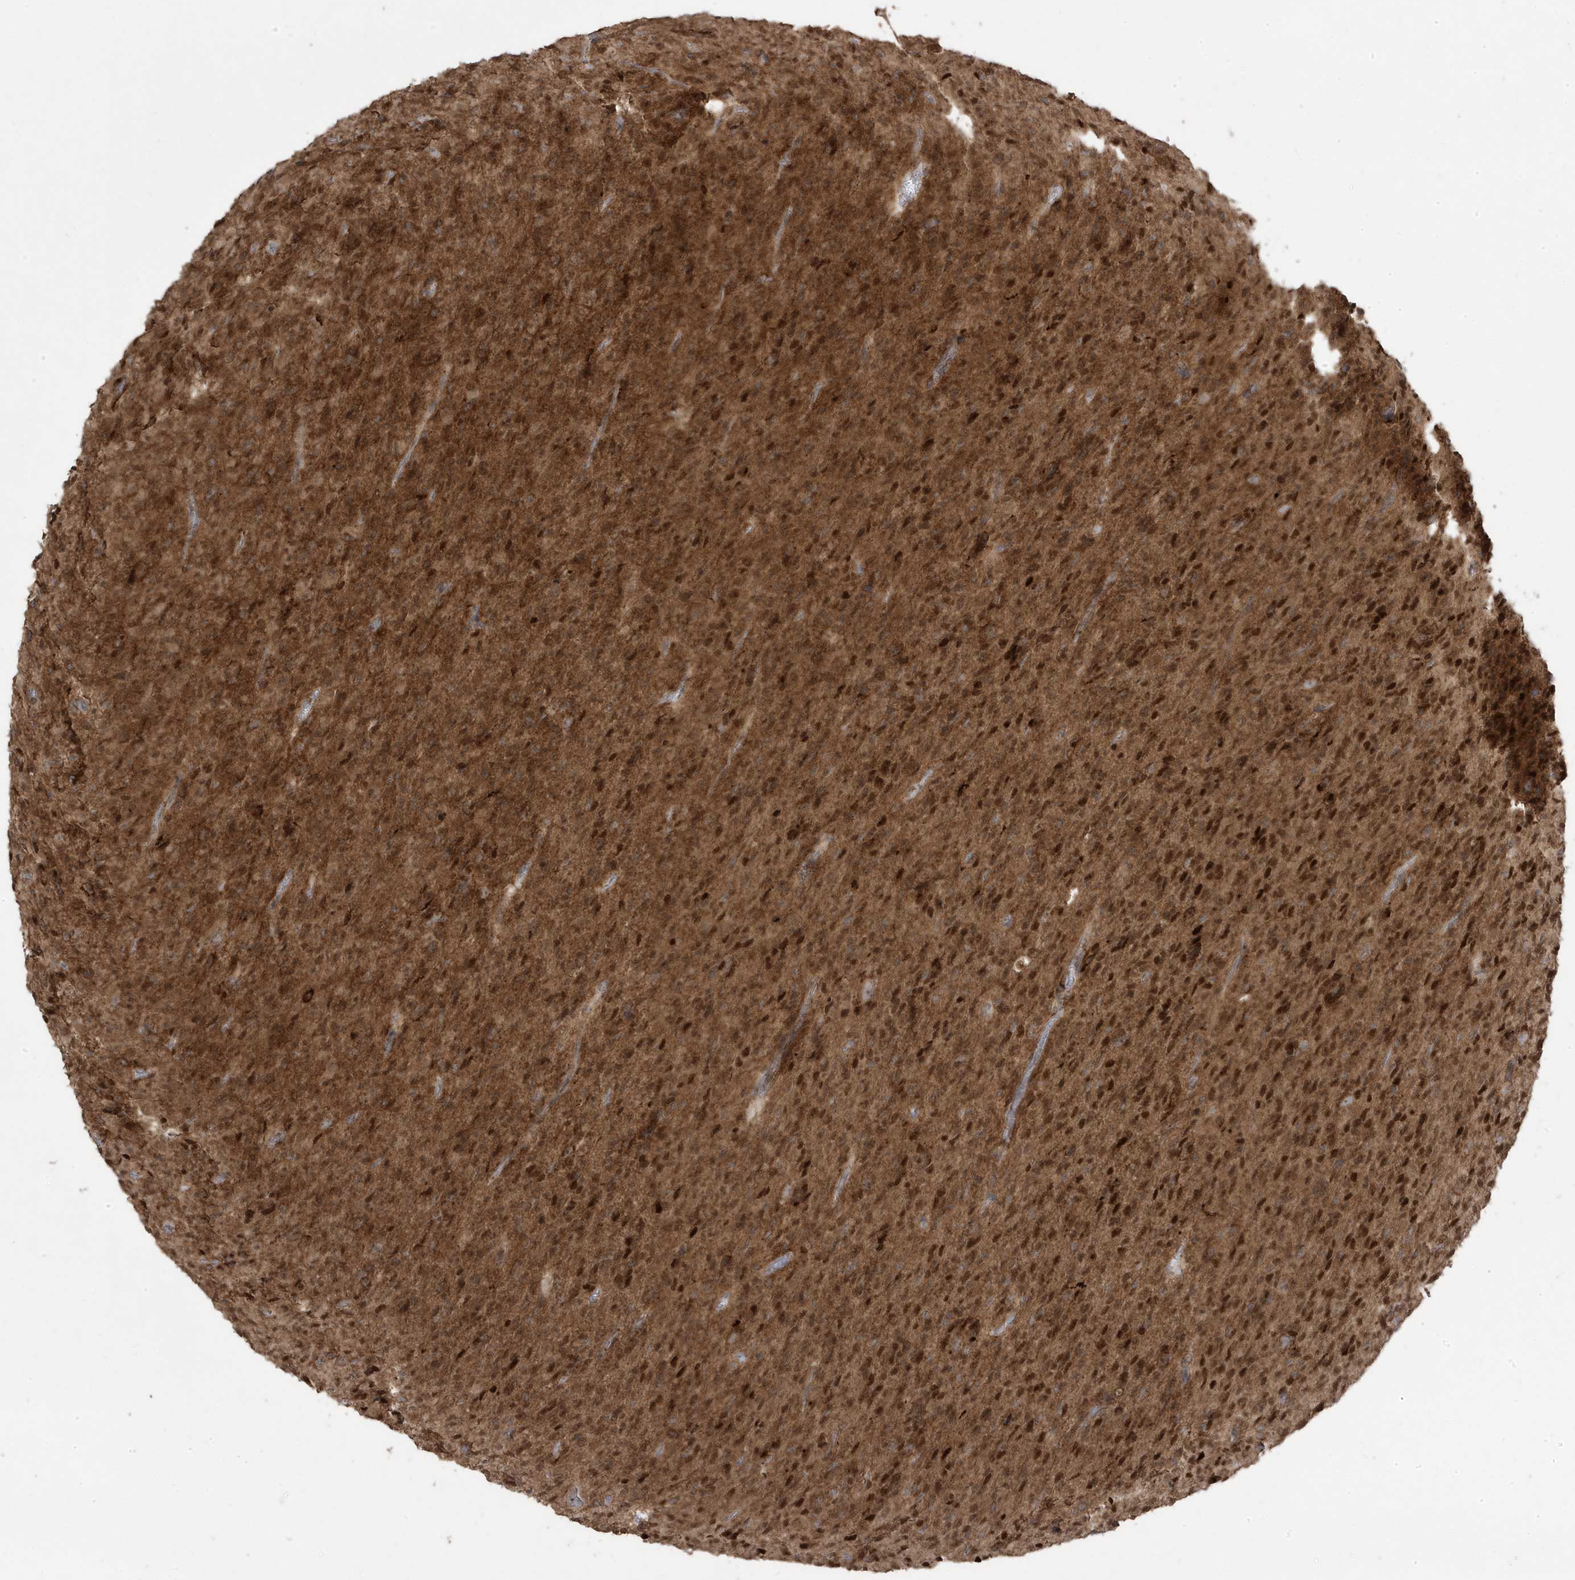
{"staining": {"intensity": "strong", "quantity": ">75%", "location": "cytoplasmic/membranous,nuclear"}, "tissue": "glioma", "cell_type": "Tumor cells", "image_type": "cancer", "snomed": [{"axis": "morphology", "description": "Glioma, malignant, High grade"}, {"axis": "topography", "description": "Brain"}], "caption": "Human malignant high-grade glioma stained with a brown dye exhibits strong cytoplasmic/membranous and nuclear positive expression in about >75% of tumor cells.", "gene": "CETN3", "patient": {"sex": "female", "age": 57}}